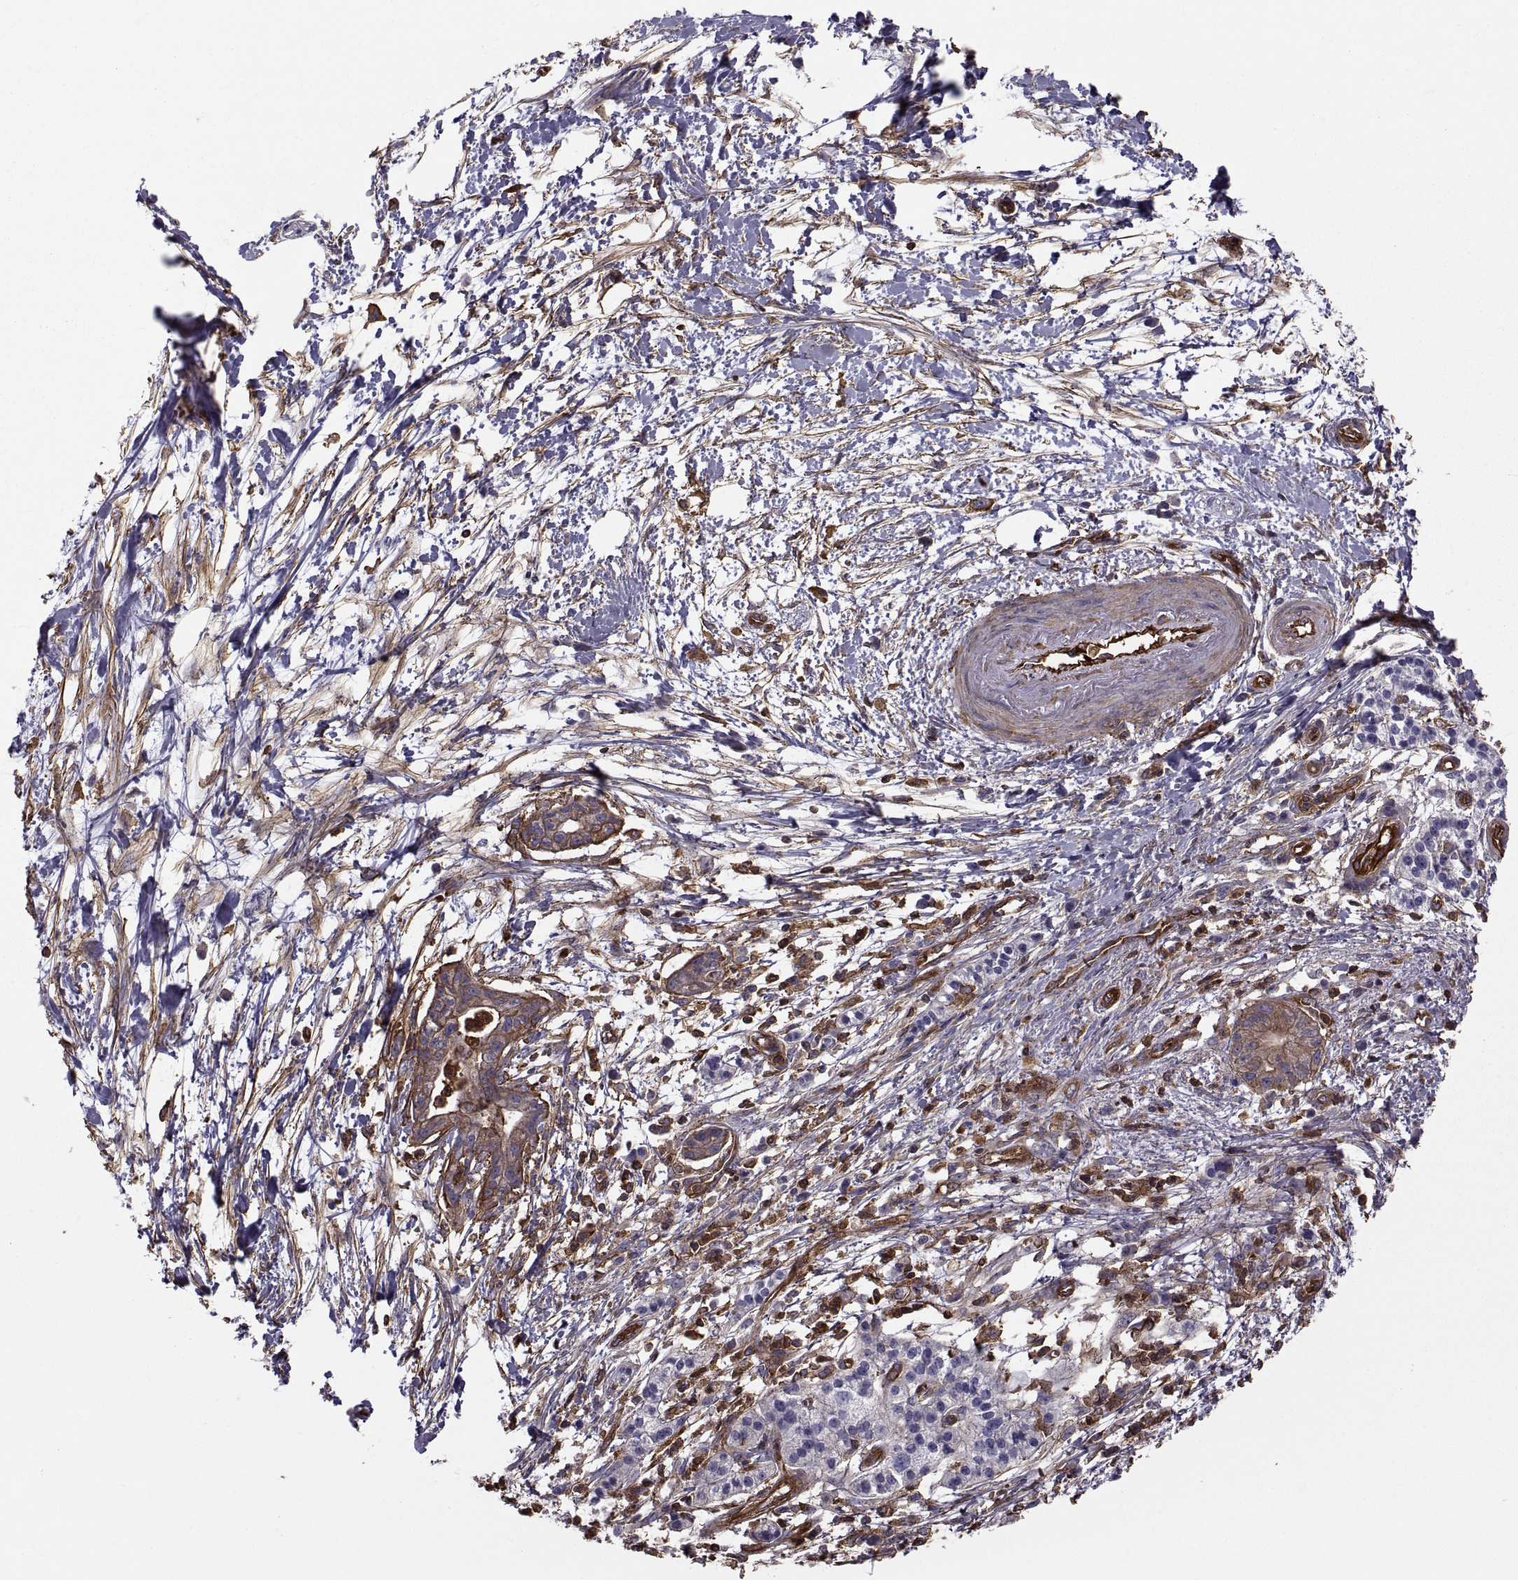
{"staining": {"intensity": "moderate", "quantity": "25%-75%", "location": "cytoplasmic/membranous"}, "tissue": "pancreatic cancer", "cell_type": "Tumor cells", "image_type": "cancer", "snomed": [{"axis": "morphology", "description": "Normal tissue, NOS"}, {"axis": "morphology", "description": "Adenocarcinoma, NOS"}, {"axis": "topography", "description": "Lymph node"}, {"axis": "topography", "description": "Pancreas"}], "caption": "Tumor cells reveal medium levels of moderate cytoplasmic/membranous expression in approximately 25%-75% of cells in pancreatic cancer.", "gene": "MYH9", "patient": {"sex": "female", "age": 58}}